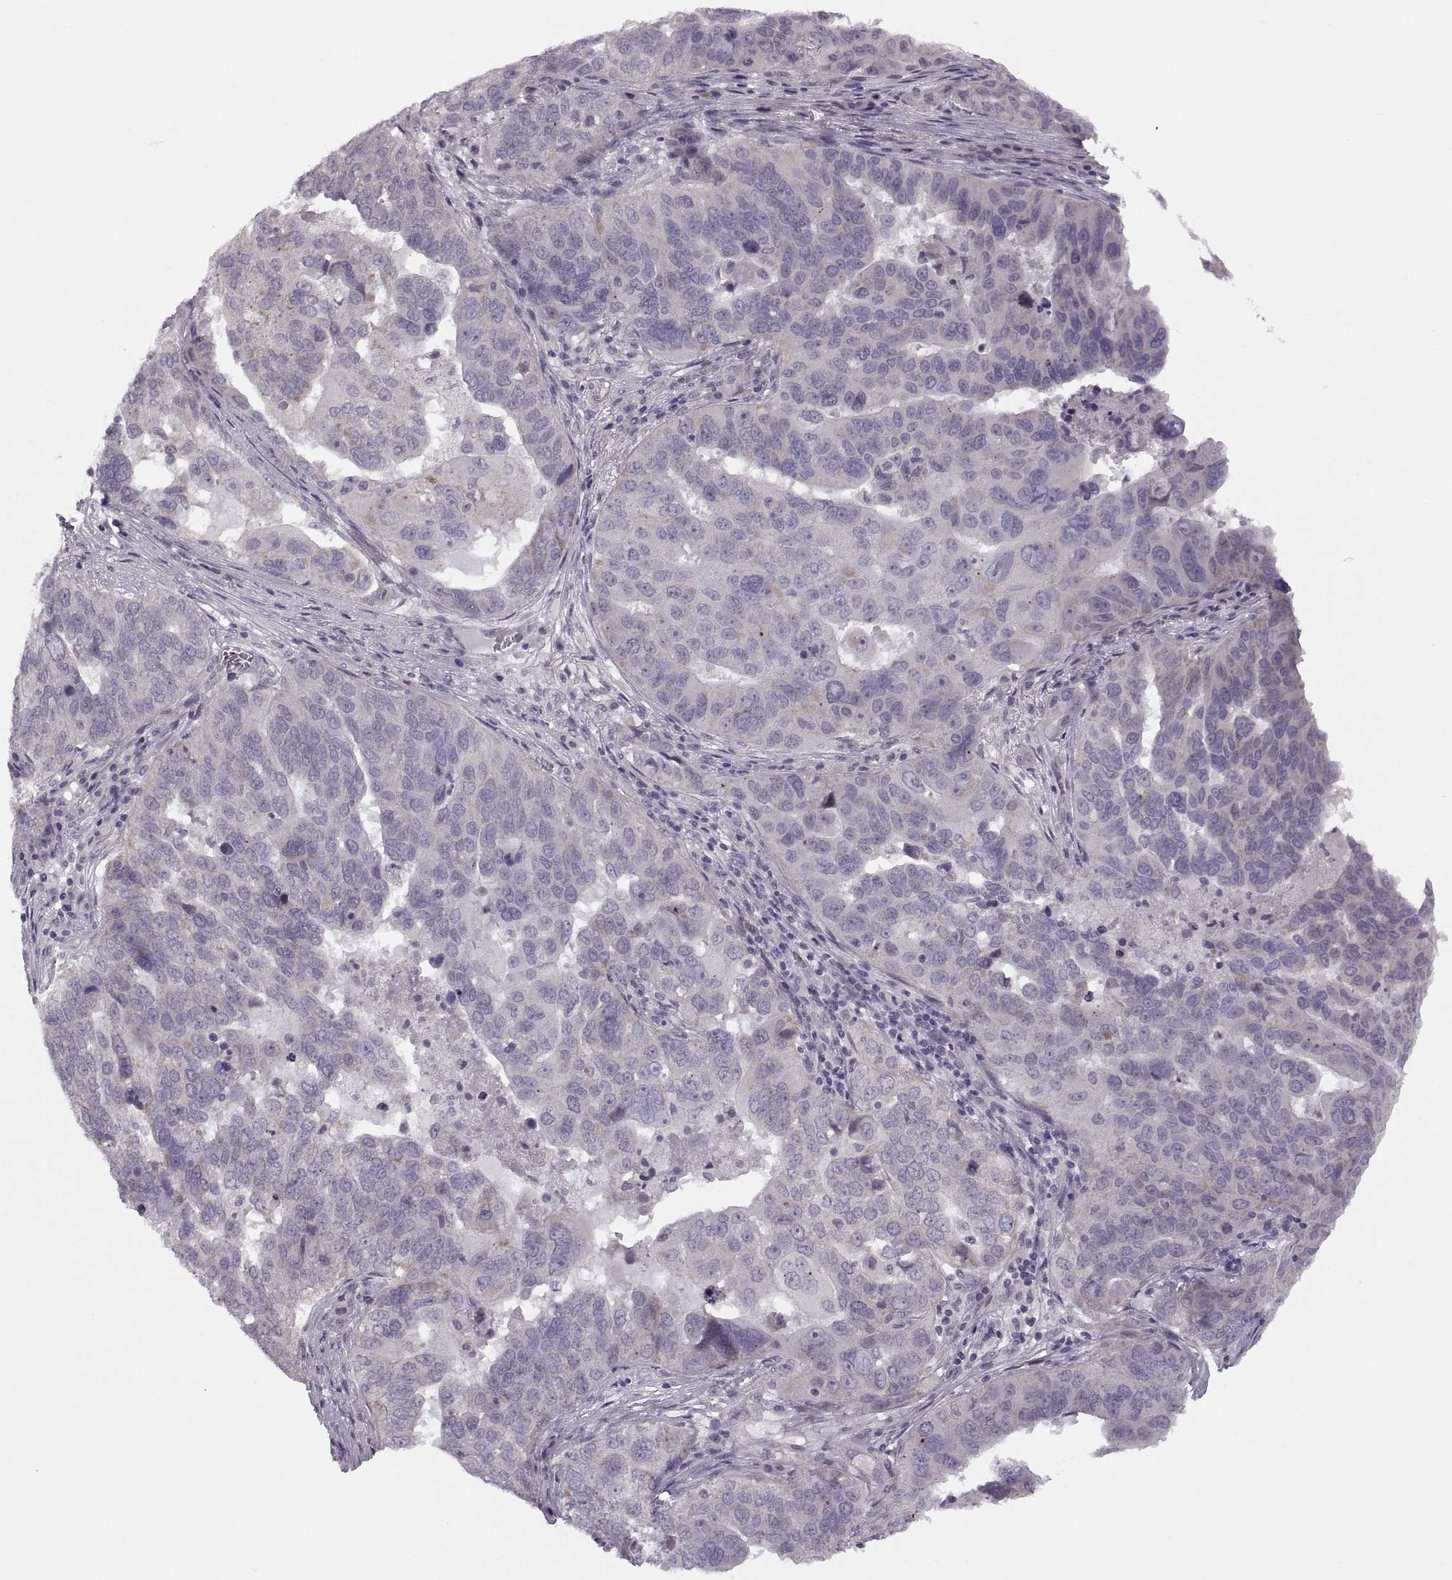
{"staining": {"intensity": "negative", "quantity": "none", "location": "none"}, "tissue": "ovarian cancer", "cell_type": "Tumor cells", "image_type": "cancer", "snomed": [{"axis": "morphology", "description": "Carcinoma, endometroid"}, {"axis": "topography", "description": "Soft tissue"}, {"axis": "topography", "description": "Ovary"}], "caption": "Tumor cells are negative for protein expression in human ovarian cancer.", "gene": "RIPK4", "patient": {"sex": "female", "age": 52}}